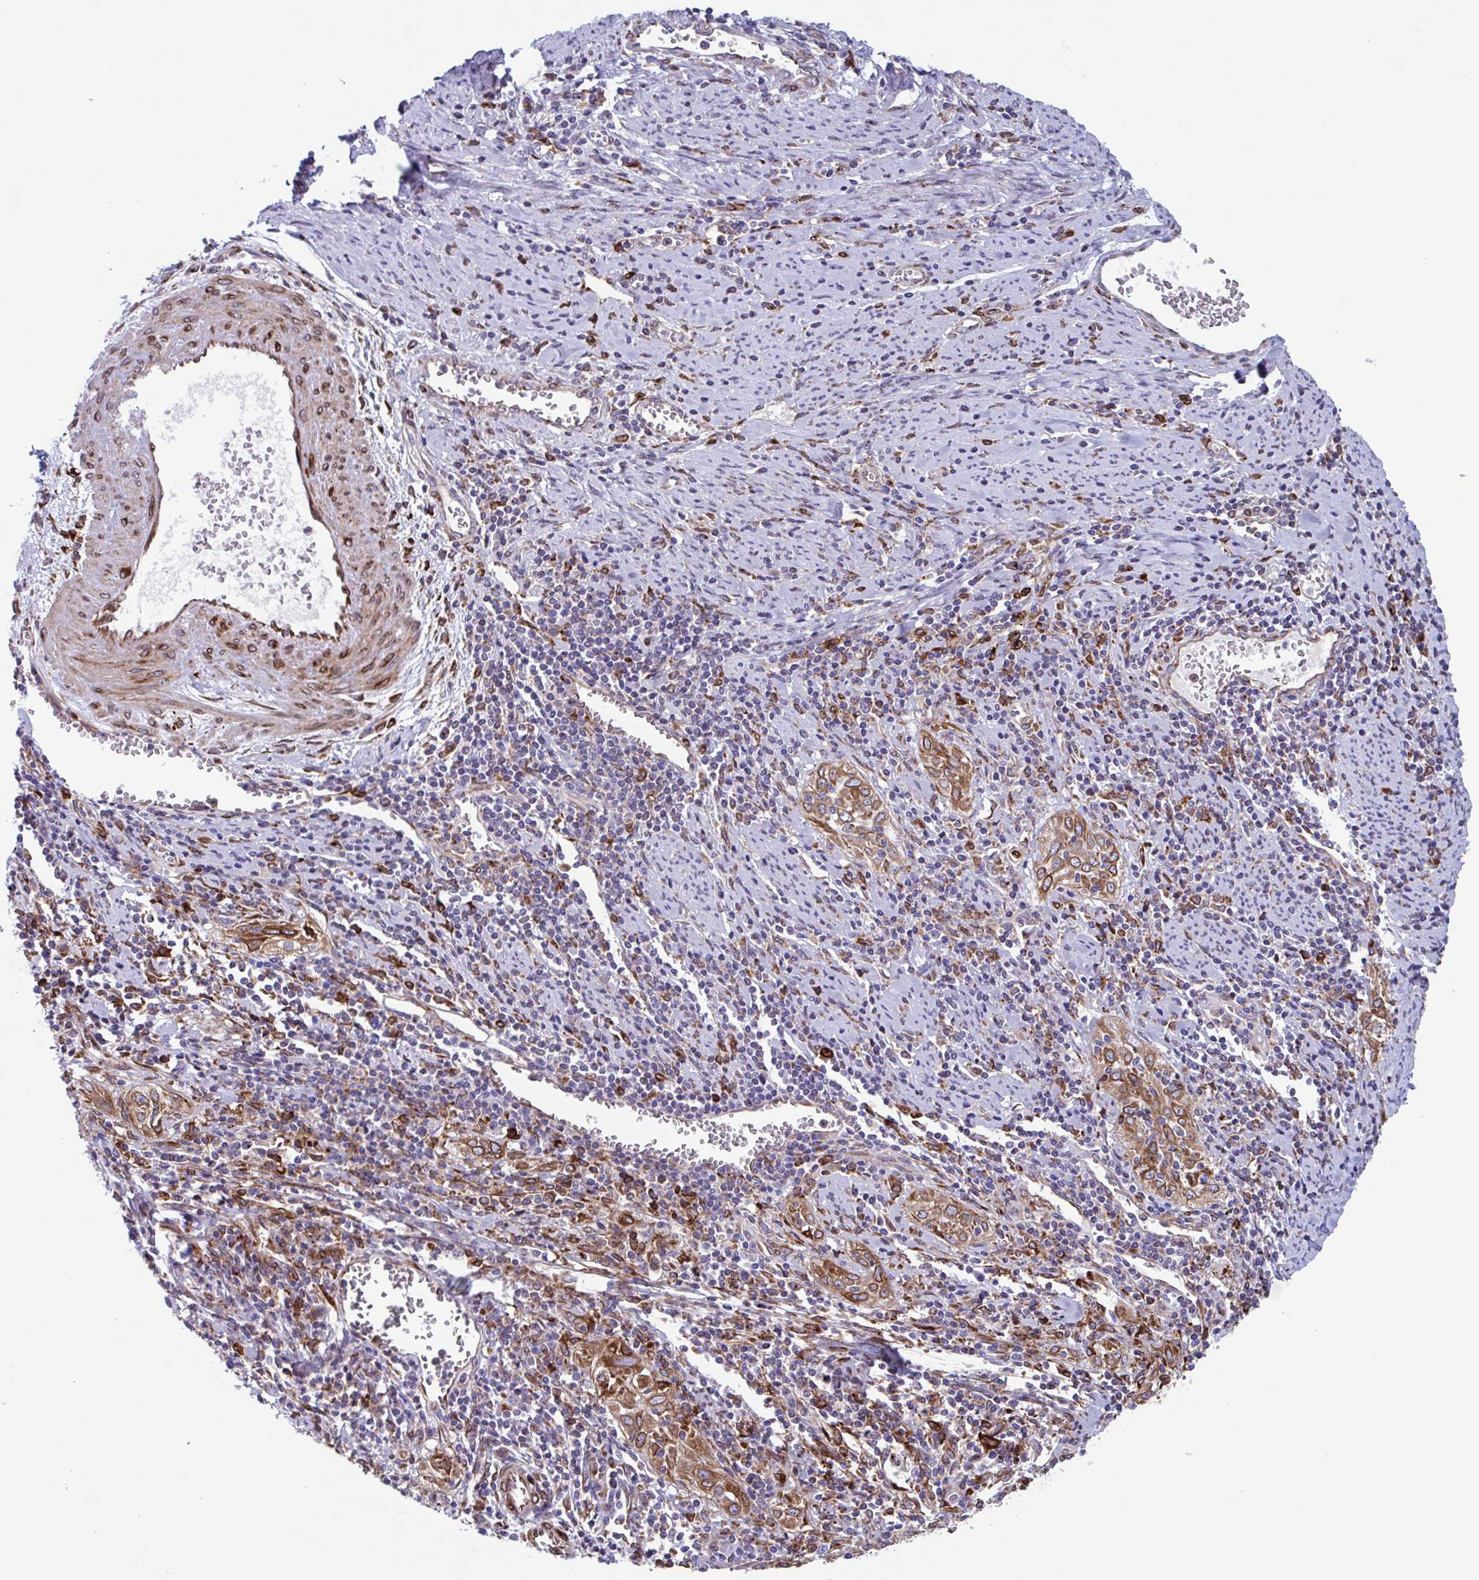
{"staining": {"intensity": "moderate", "quantity": ">75%", "location": "cytoplasmic/membranous"}, "tissue": "cervical cancer", "cell_type": "Tumor cells", "image_type": "cancer", "snomed": [{"axis": "morphology", "description": "Squamous cell carcinoma, NOS"}, {"axis": "topography", "description": "Cervix"}], "caption": "Human cervical cancer (squamous cell carcinoma) stained with a brown dye displays moderate cytoplasmic/membranous positive expression in about >75% of tumor cells.", "gene": "RFK", "patient": {"sex": "female", "age": 57}}